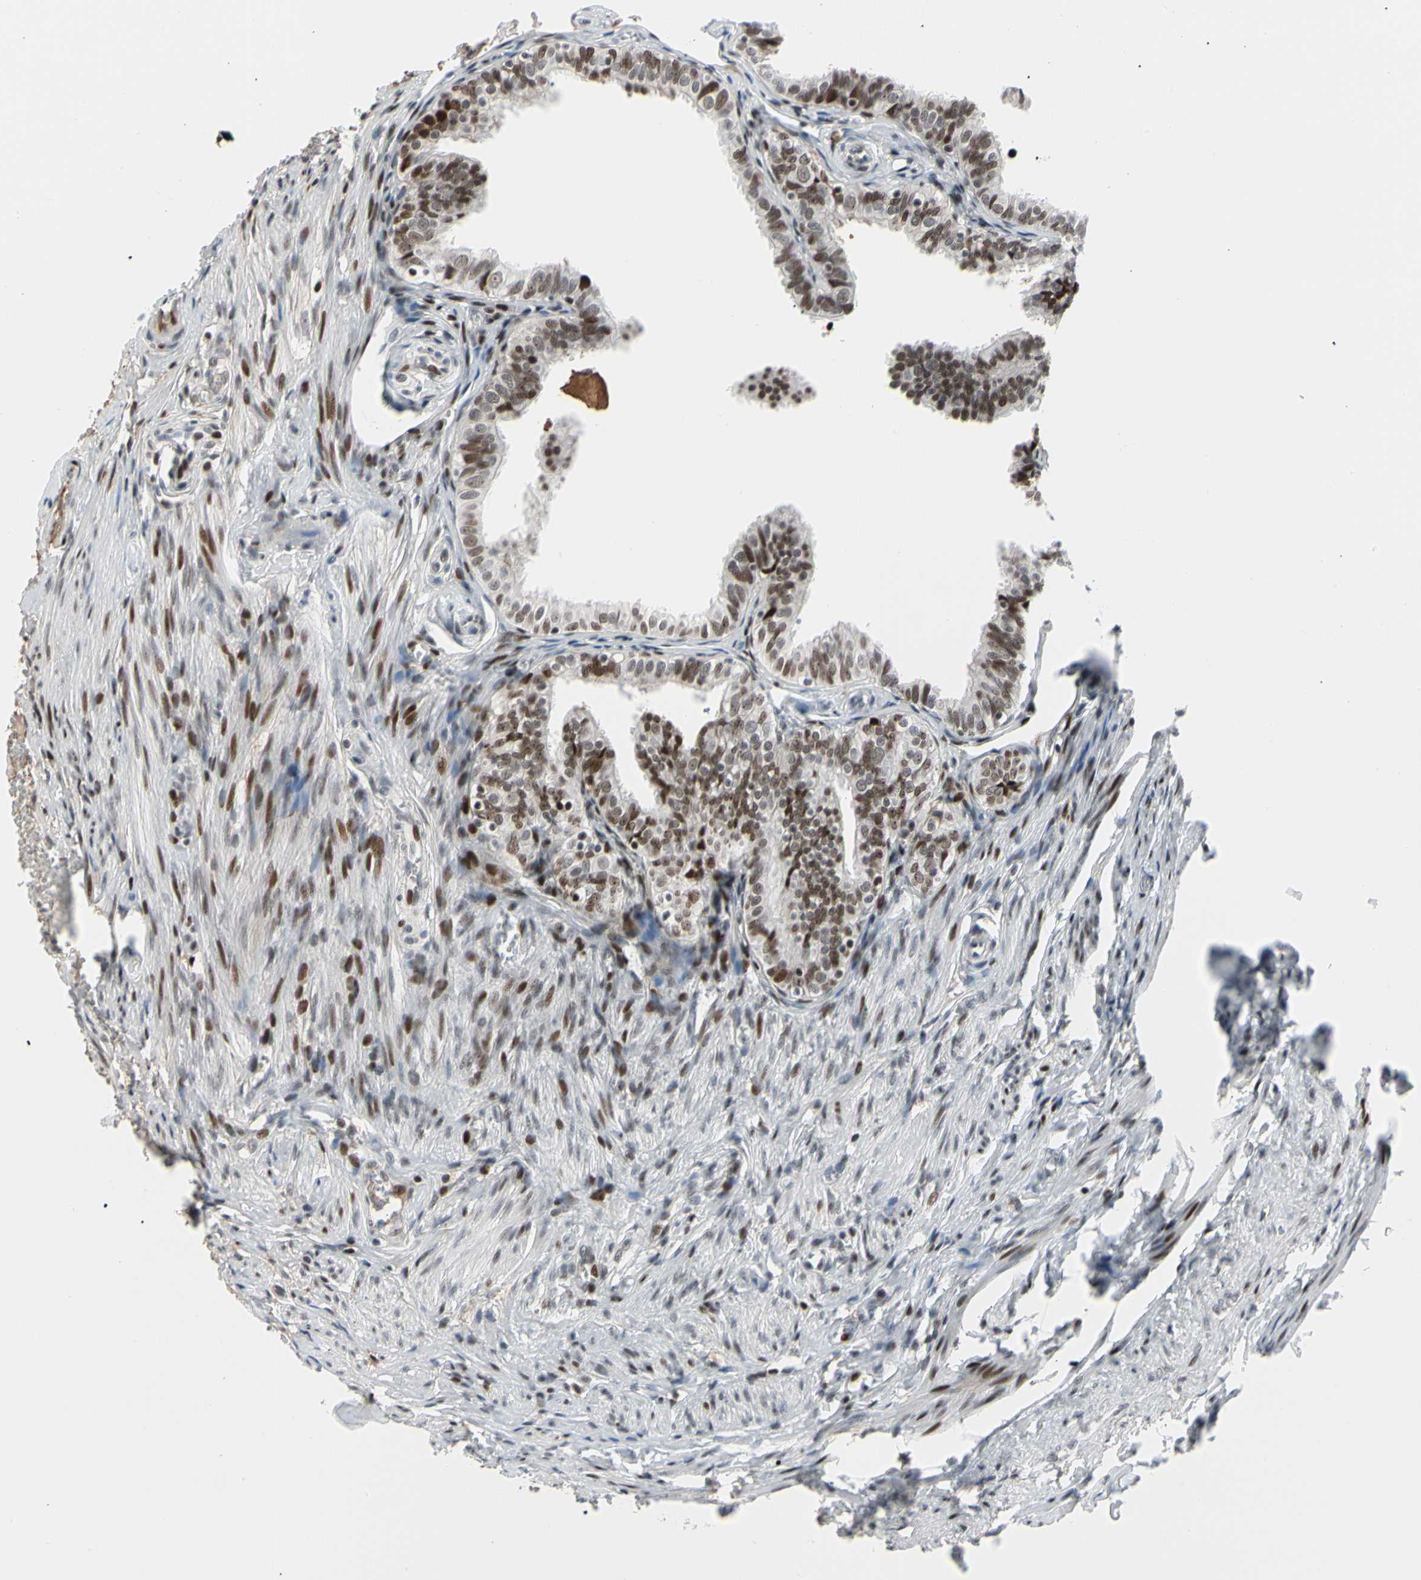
{"staining": {"intensity": "strong", "quantity": ">75%", "location": "nuclear"}, "tissue": "fallopian tube", "cell_type": "Glandular cells", "image_type": "normal", "snomed": [{"axis": "morphology", "description": "Normal tissue, NOS"}, {"axis": "topography", "description": "Fallopian tube"}], "caption": "Human fallopian tube stained for a protein (brown) demonstrates strong nuclear positive staining in about >75% of glandular cells.", "gene": "FOXO3", "patient": {"sex": "female", "age": 46}}